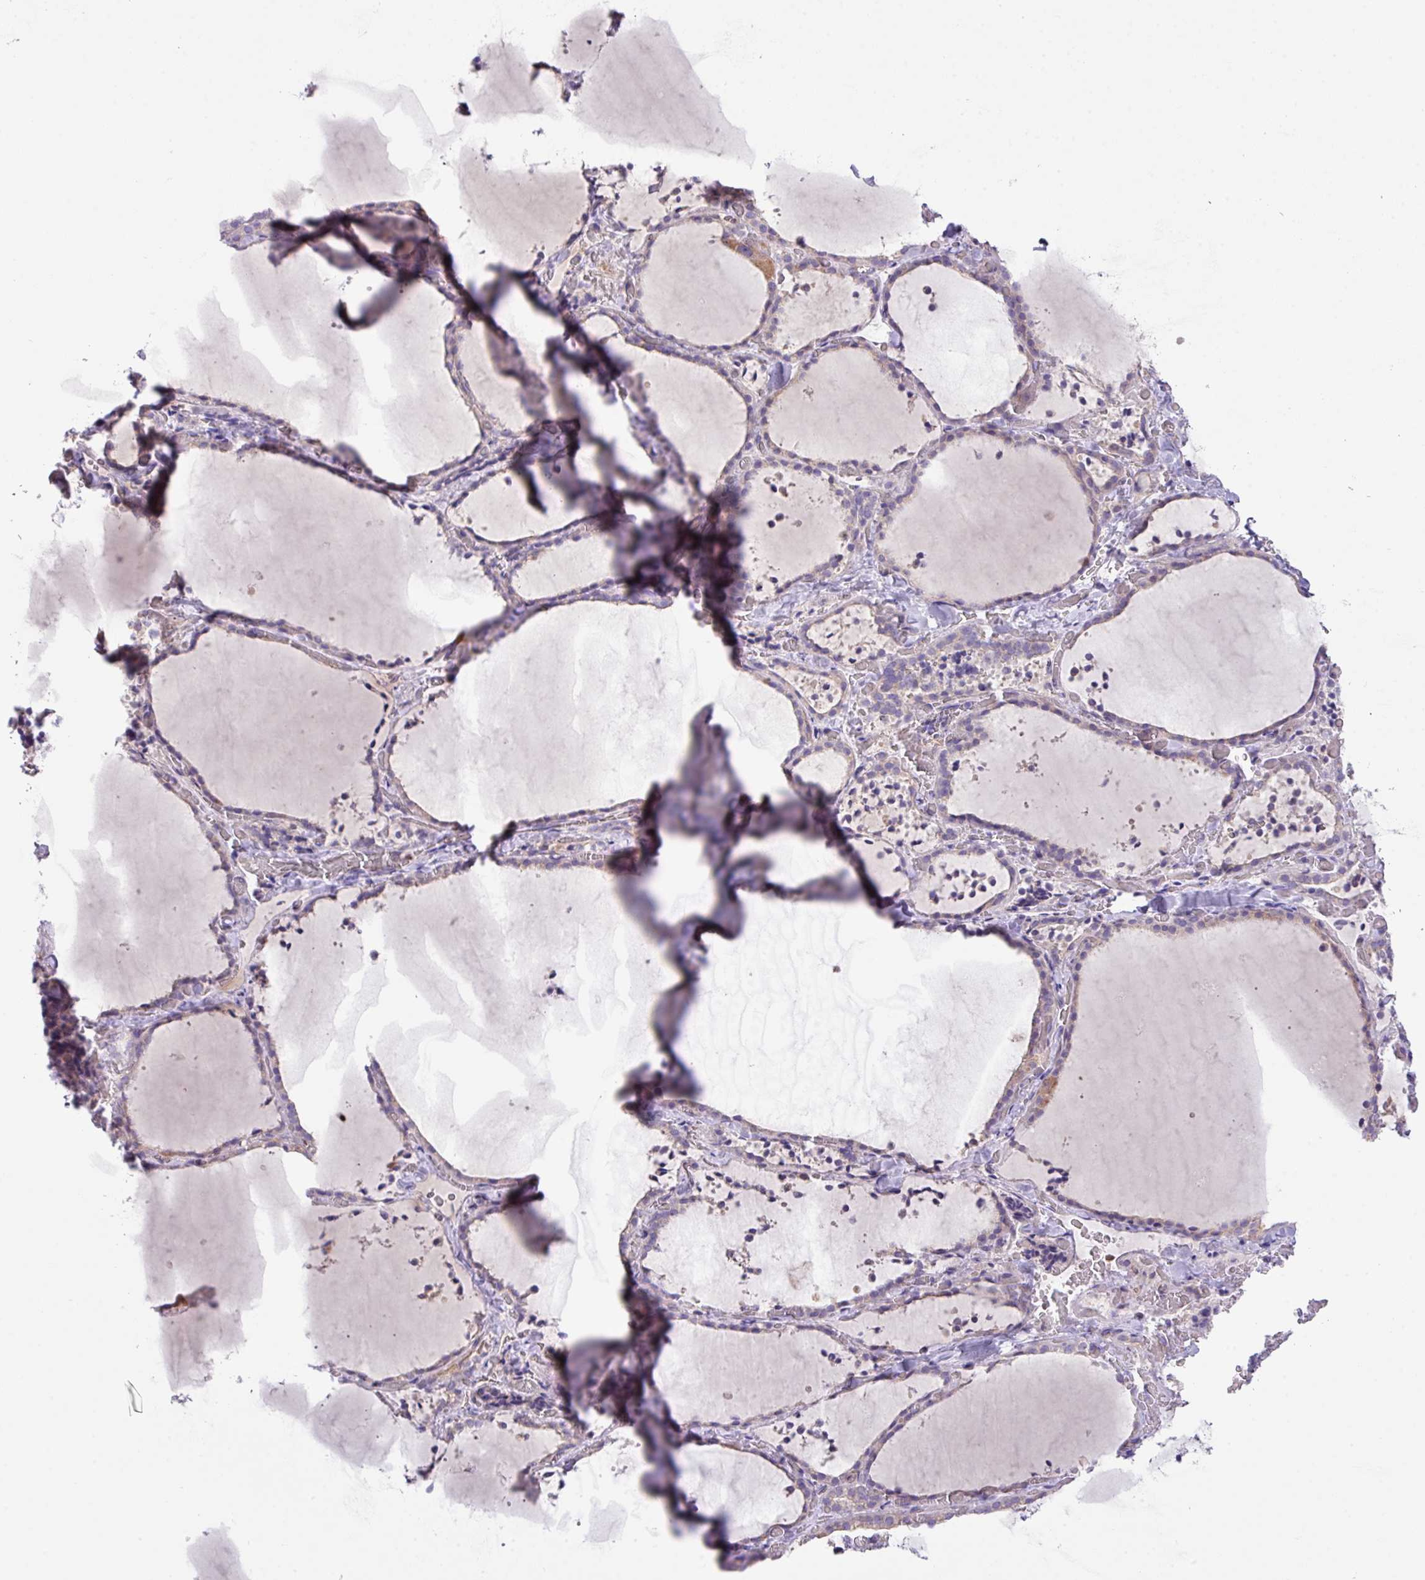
{"staining": {"intensity": "negative", "quantity": "none", "location": "none"}, "tissue": "thyroid gland", "cell_type": "Glandular cells", "image_type": "normal", "snomed": [{"axis": "morphology", "description": "Normal tissue, NOS"}, {"axis": "topography", "description": "Thyroid gland"}], "caption": "DAB (3,3'-diaminobenzidine) immunohistochemical staining of unremarkable human thyroid gland demonstrates no significant positivity in glandular cells.", "gene": "ZNF394", "patient": {"sex": "female", "age": 22}}